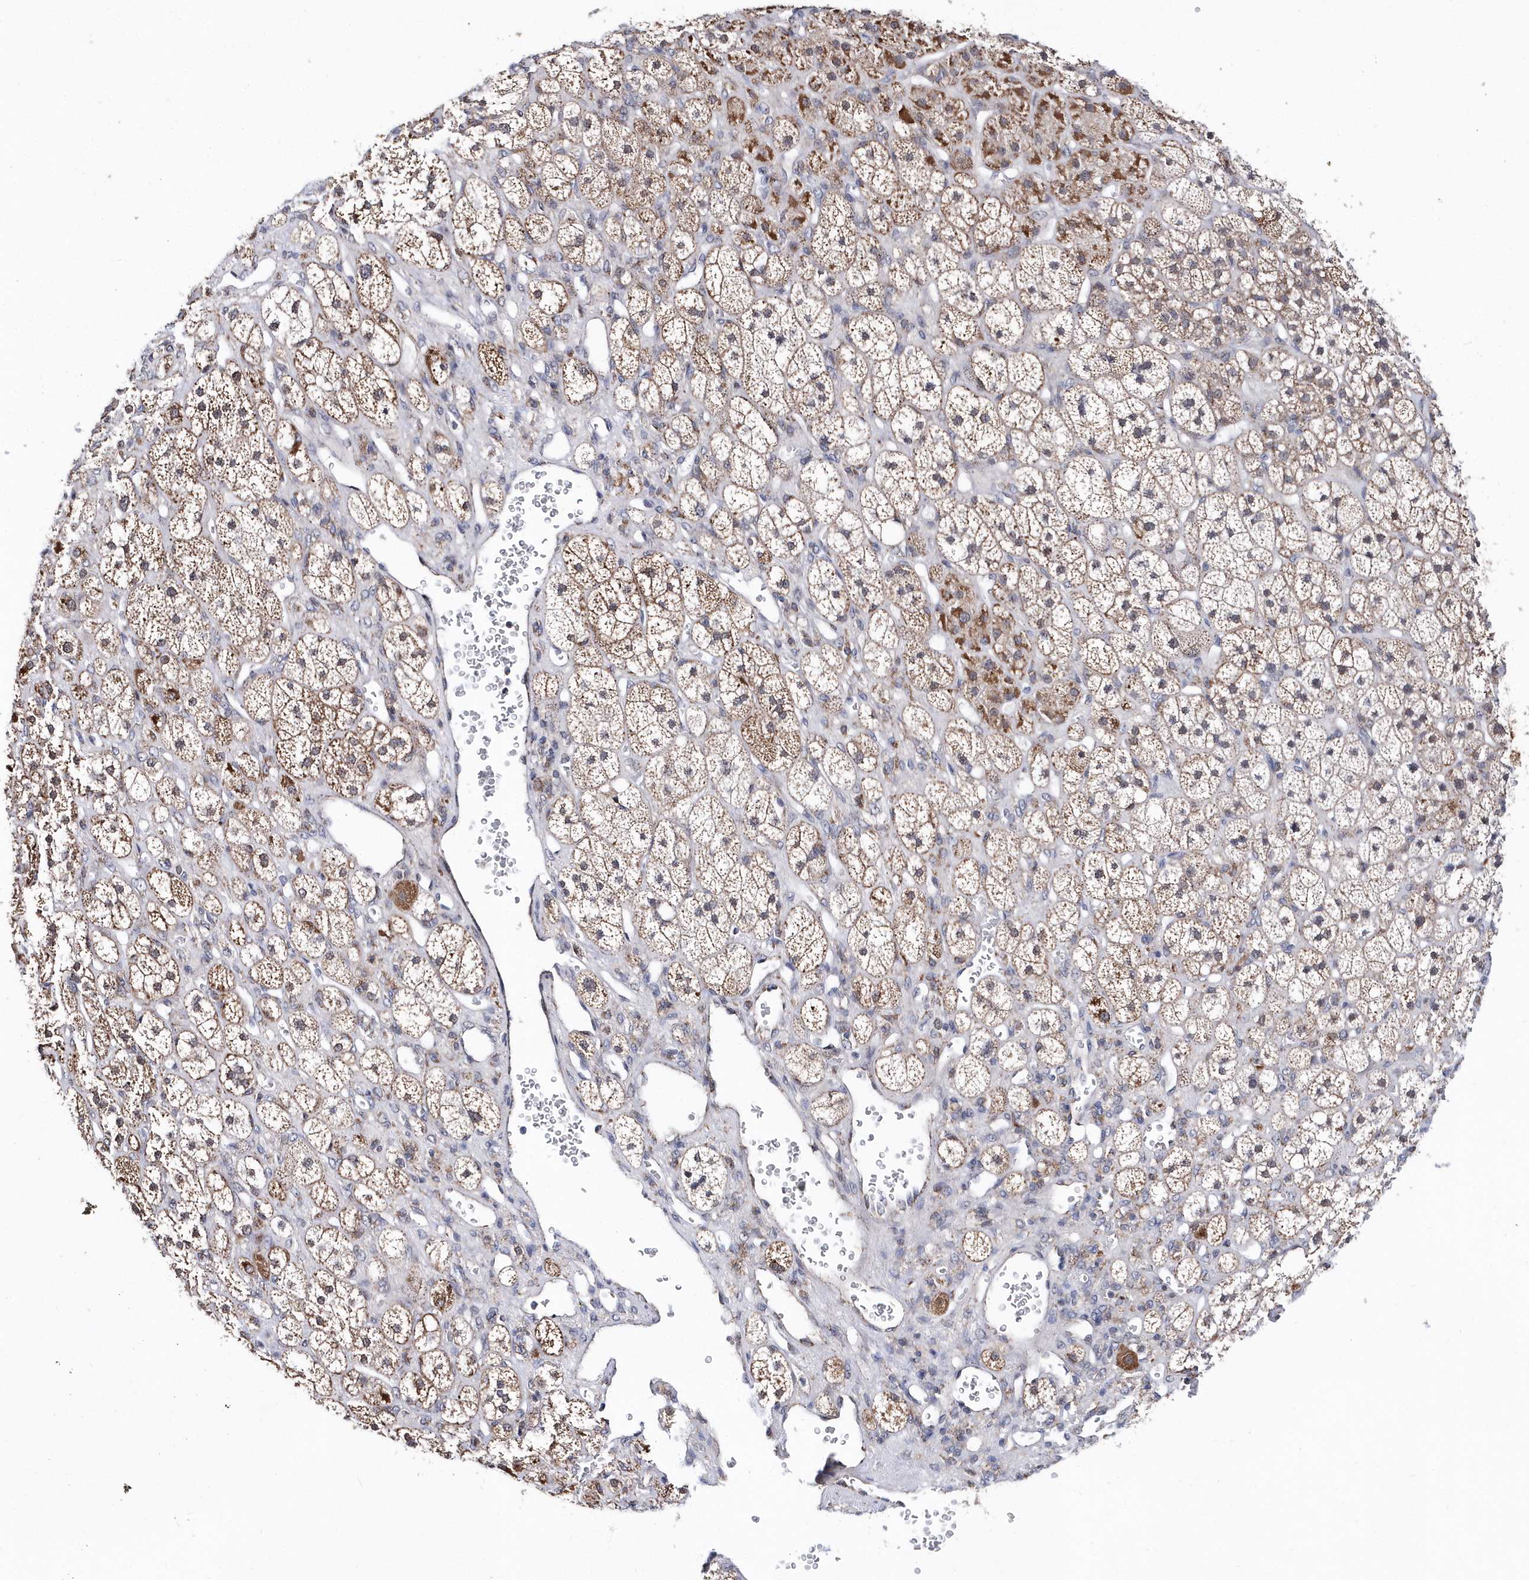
{"staining": {"intensity": "moderate", "quantity": ">75%", "location": "cytoplasmic/membranous"}, "tissue": "adrenal gland", "cell_type": "Glandular cells", "image_type": "normal", "snomed": [{"axis": "morphology", "description": "Normal tissue, NOS"}, {"axis": "topography", "description": "Adrenal gland"}], "caption": "A histopathology image showing moderate cytoplasmic/membranous staining in about >75% of glandular cells in unremarkable adrenal gland, as visualized by brown immunohistochemical staining.", "gene": "SPATA5", "patient": {"sex": "male", "age": 61}}